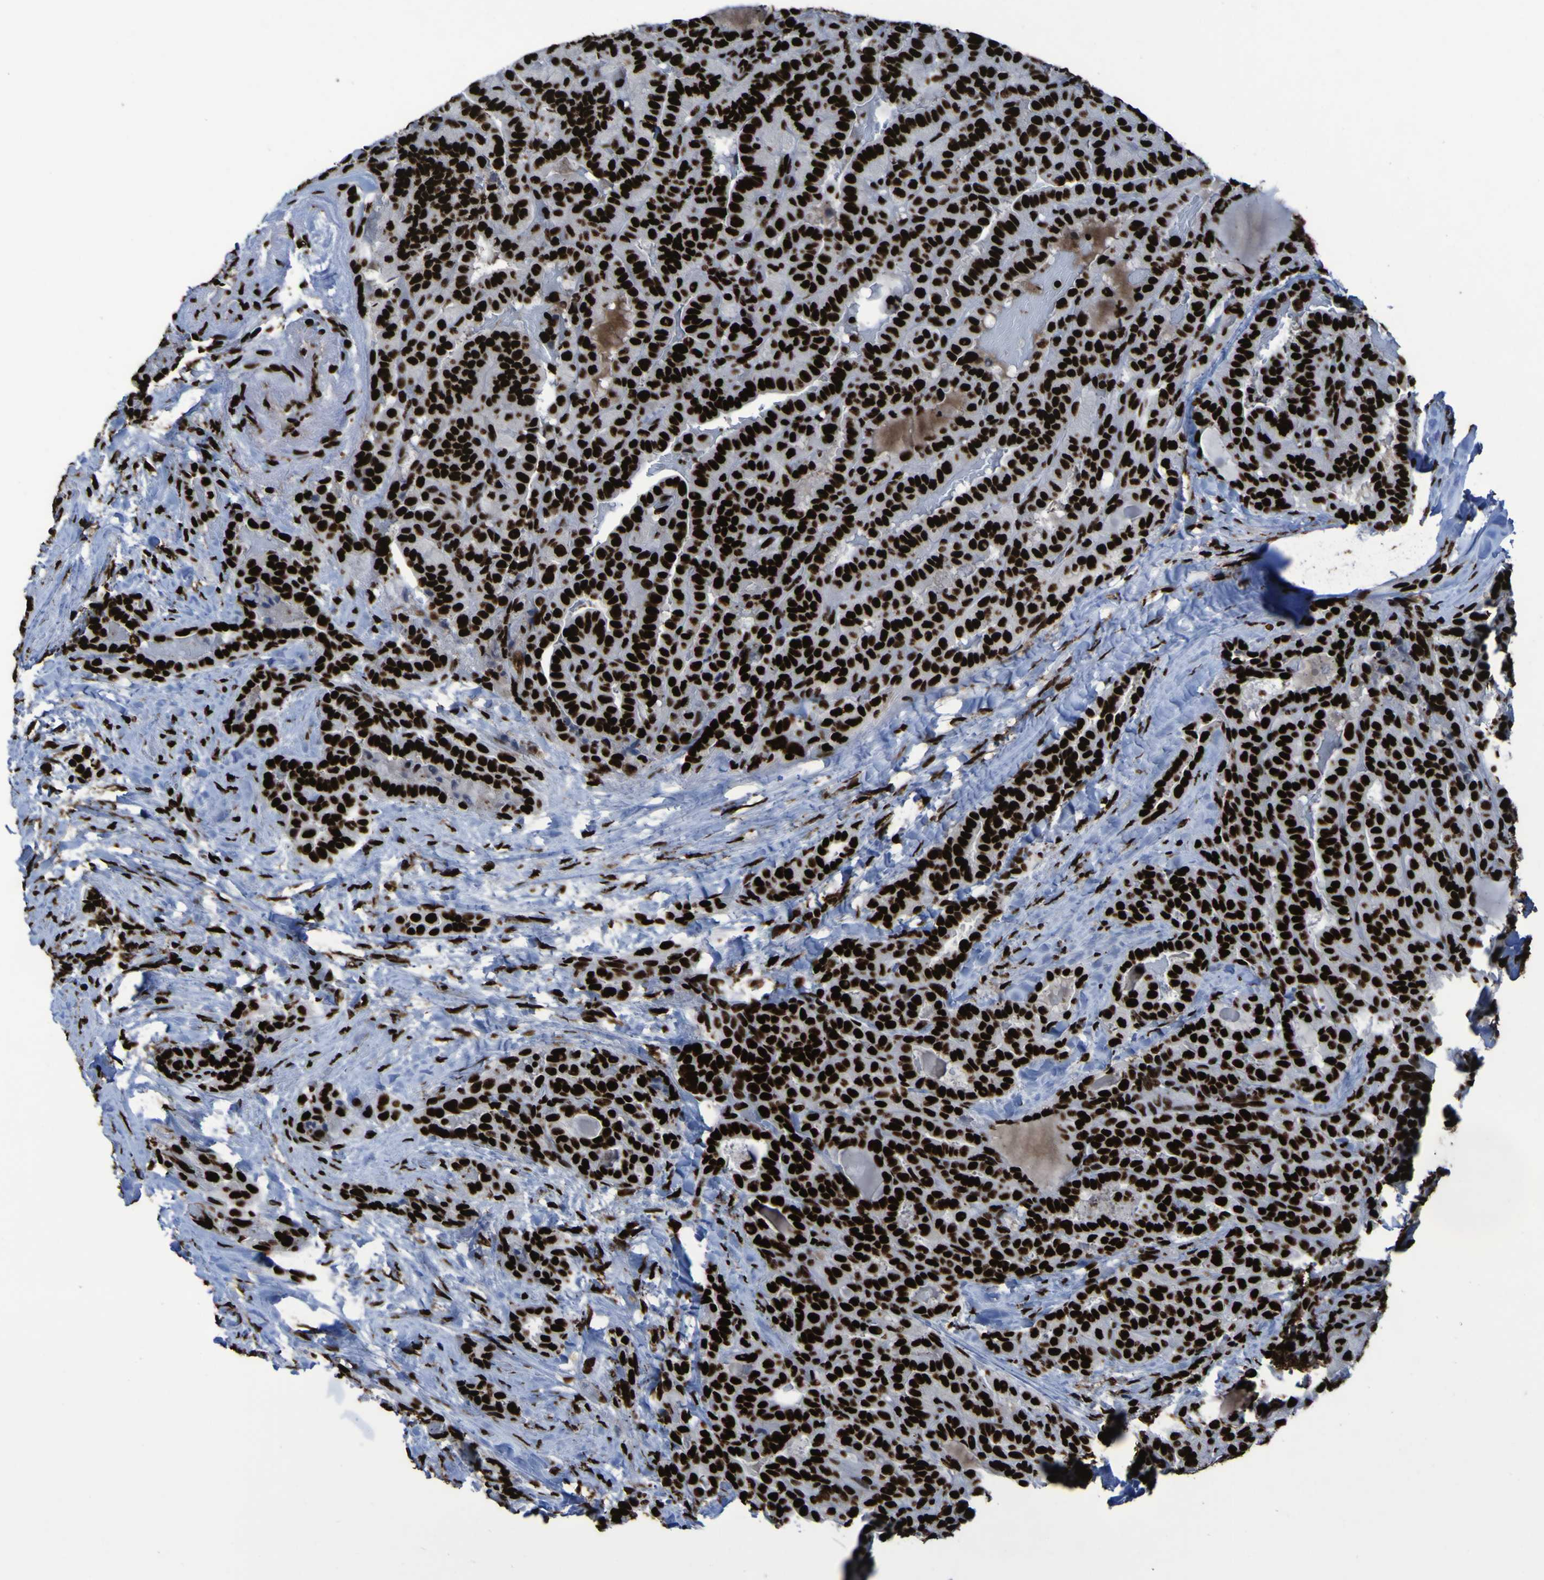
{"staining": {"intensity": "strong", "quantity": ">75%", "location": "nuclear"}, "tissue": "thyroid cancer", "cell_type": "Tumor cells", "image_type": "cancer", "snomed": [{"axis": "morphology", "description": "Papillary adenocarcinoma, NOS"}, {"axis": "topography", "description": "Thyroid gland"}], "caption": "Thyroid papillary adenocarcinoma stained with a protein marker shows strong staining in tumor cells.", "gene": "NPM1", "patient": {"sex": "male", "age": 77}}